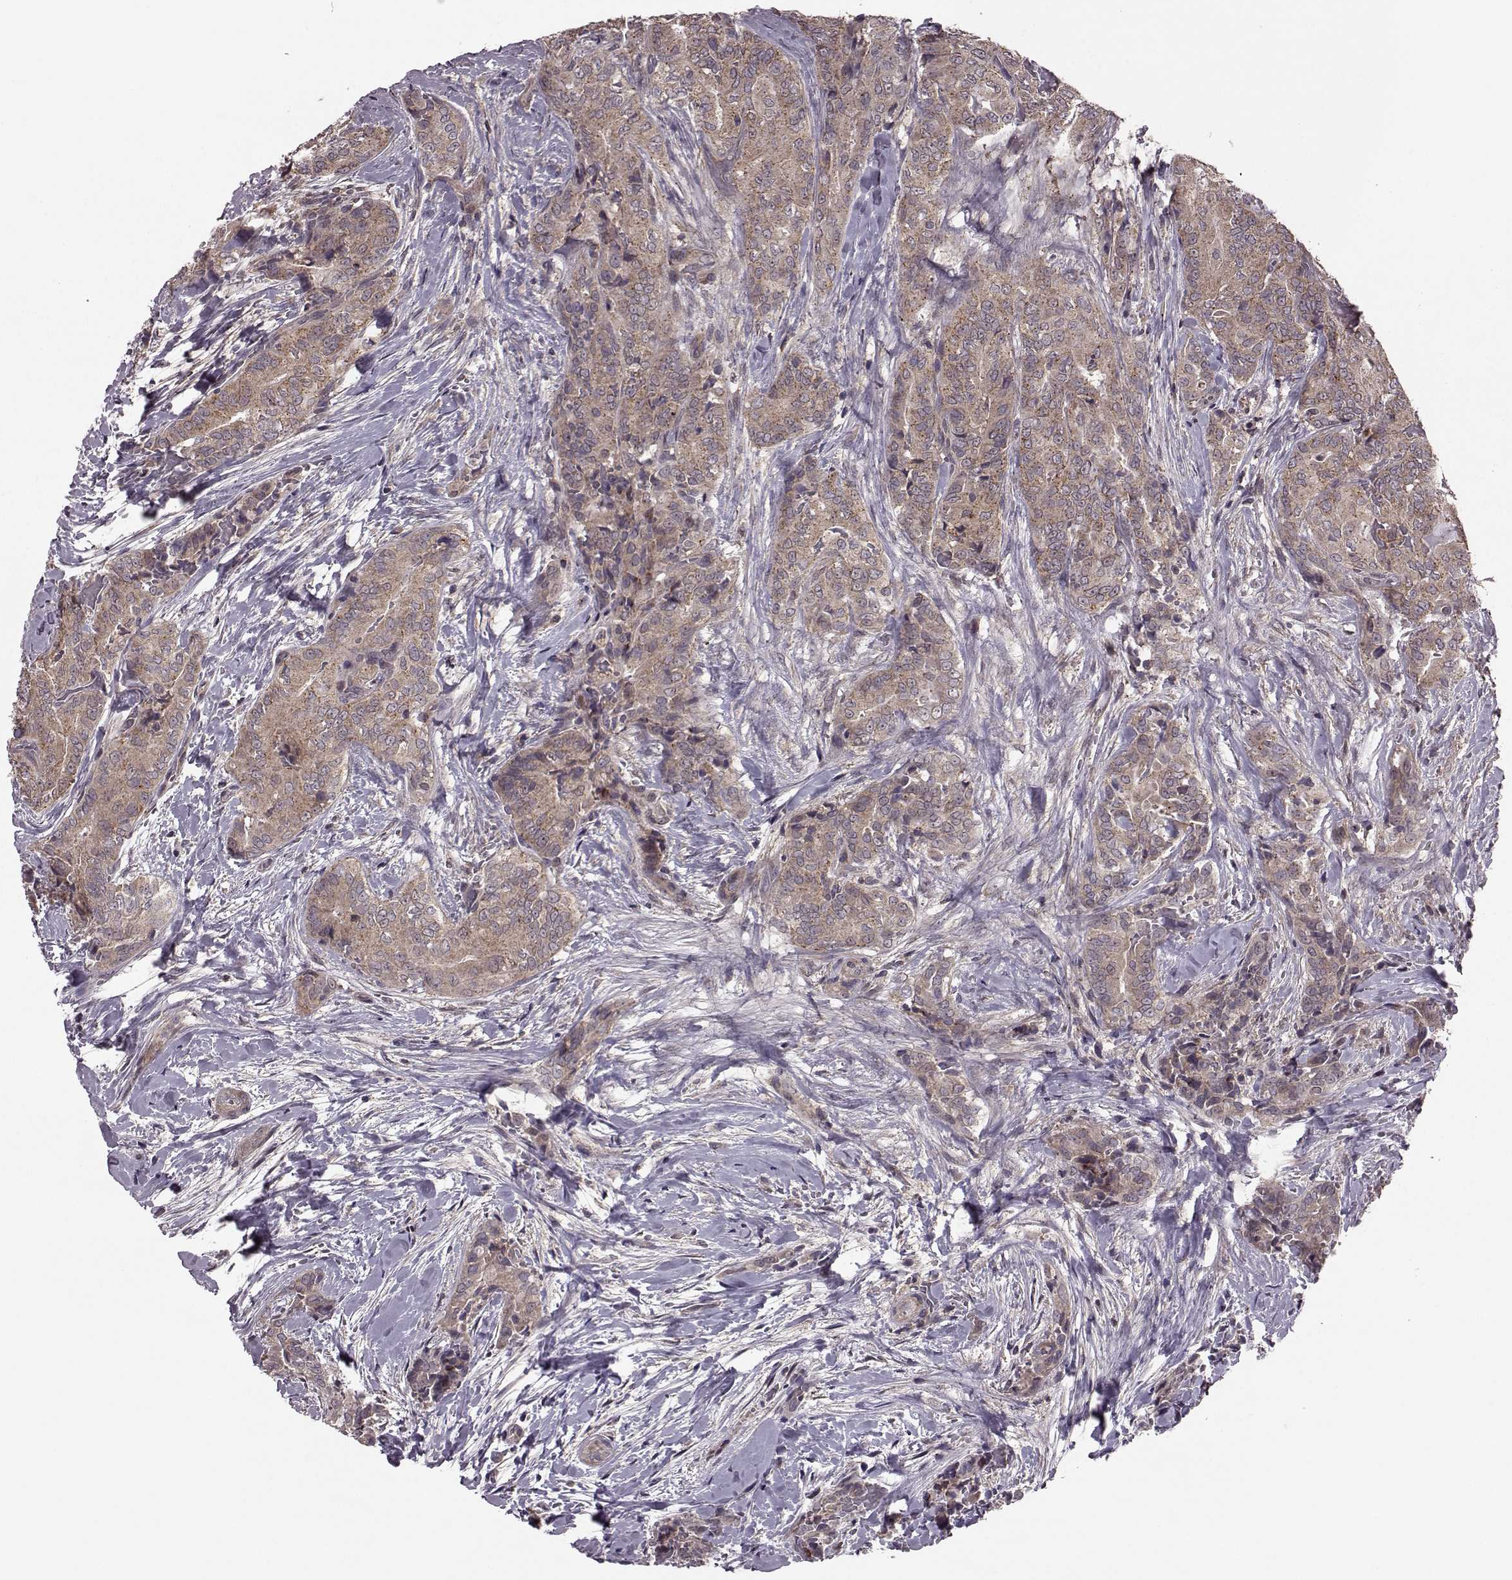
{"staining": {"intensity": "moderate", "quantity": ">75%", "location": "cytoplasmic/membranous"}, "tissue": "thyroid cancer", "cell_type": "Tumor cells", "image_type": "cancer", "snomed": [{"axis": "morphology", "description": "Papillary adenocarcinoma, NOS"}, {"axis": "topography", "description": "Thyroid gland"}], "caption": "Tumor cells show moderate cytoplasmic/membranous staining in approximately >75% of cells in papillary adenocarcinoma (thyroid).", "gene": "FNIP2", "patient": {"sex": "male", "age": 61}}